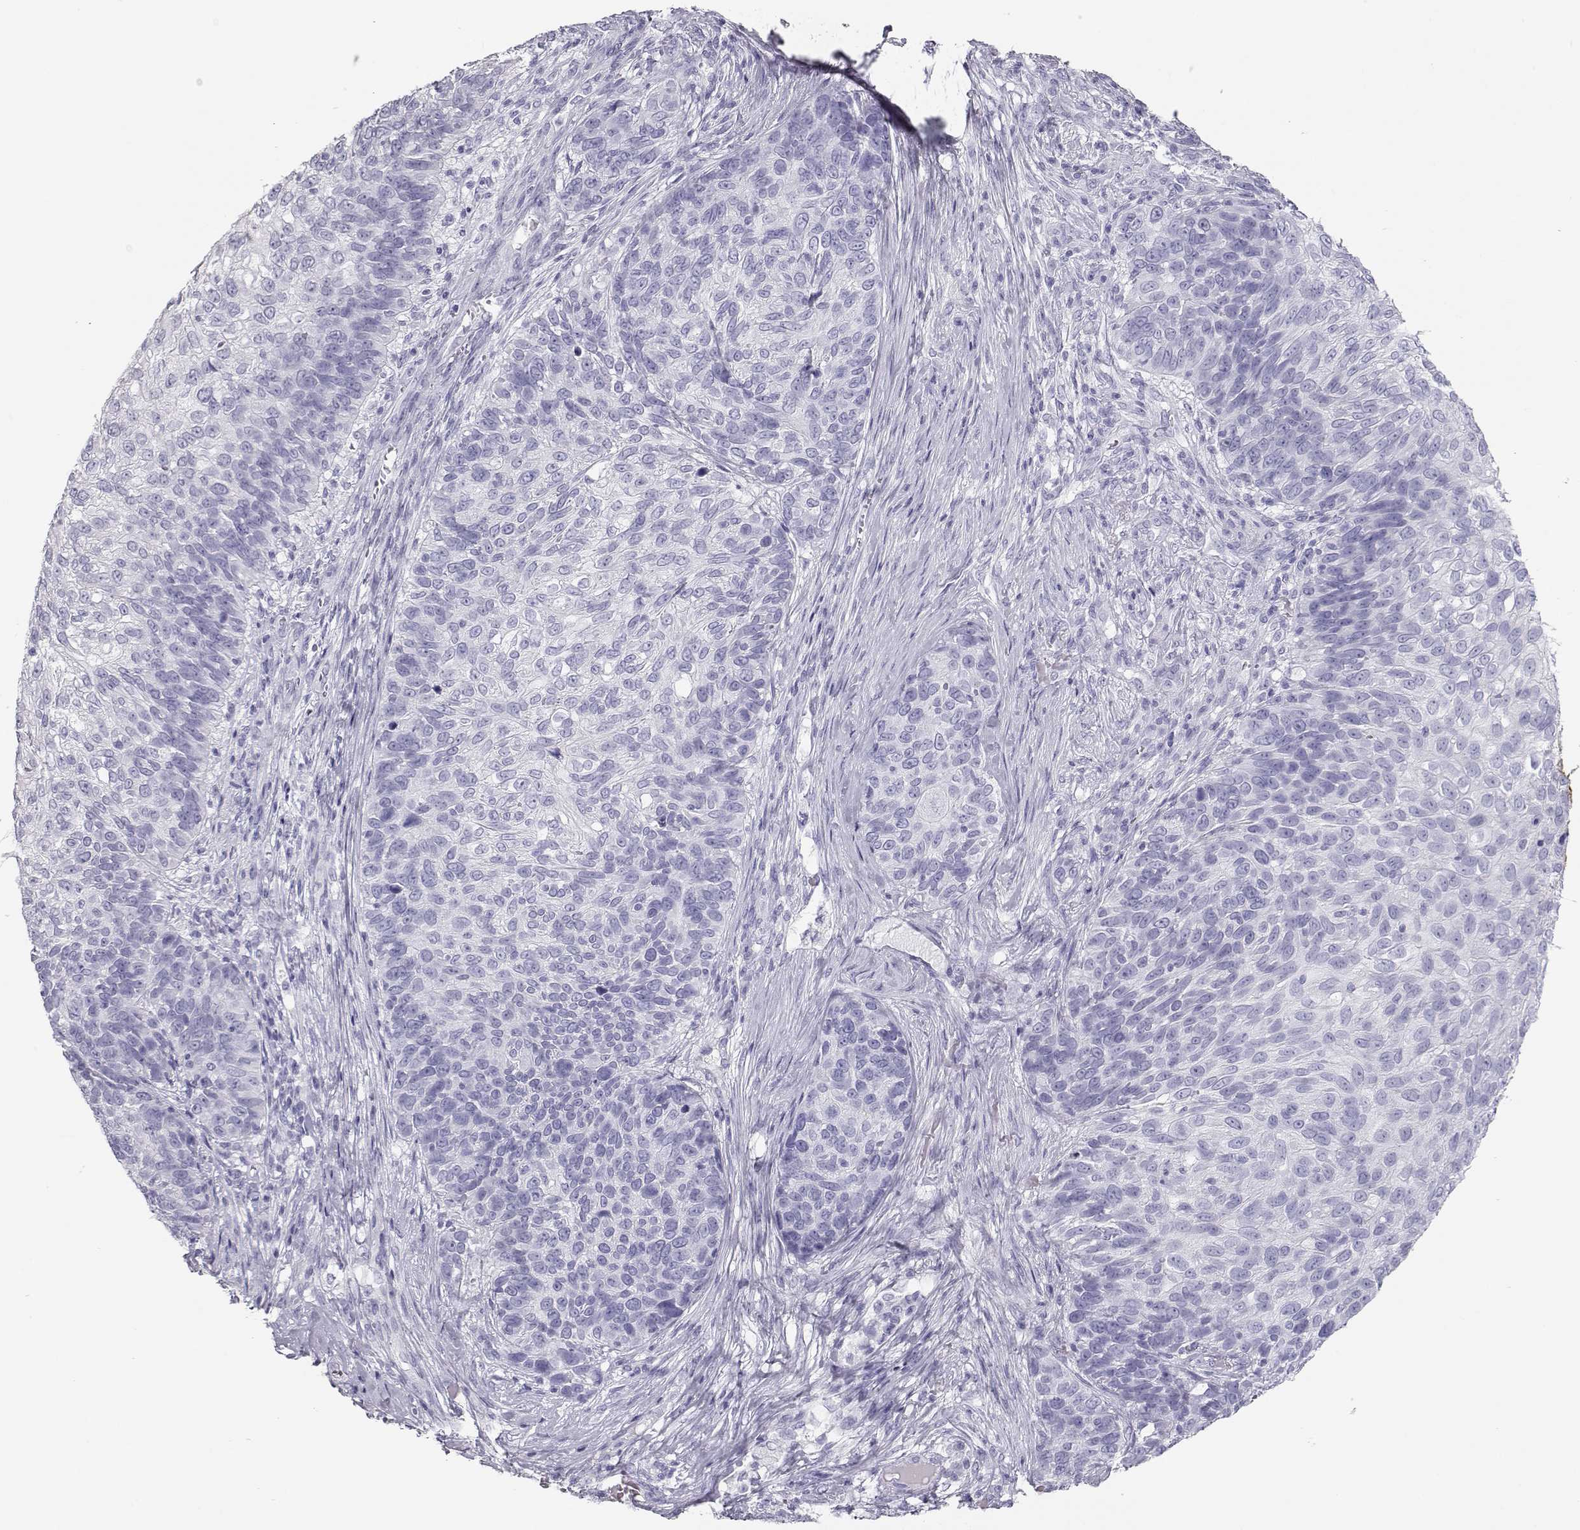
{"staining": {"intensity": "negative", "quantity": "none", "location": "none"}, "tissue": "skin cancer", "cell_type": "Tumor cells", "image_type": "cancer", "snomed": [{"axis": "morphology", "description": "Squamous cell carcinoma, NOS"}, {"axis": "topography", "description": "Skin"}], "caption": "Tumor cells show no significant protein positivity in skin cancer.", "gene": "TKTL1", "patient": {"sex": "male", "age": 92}}